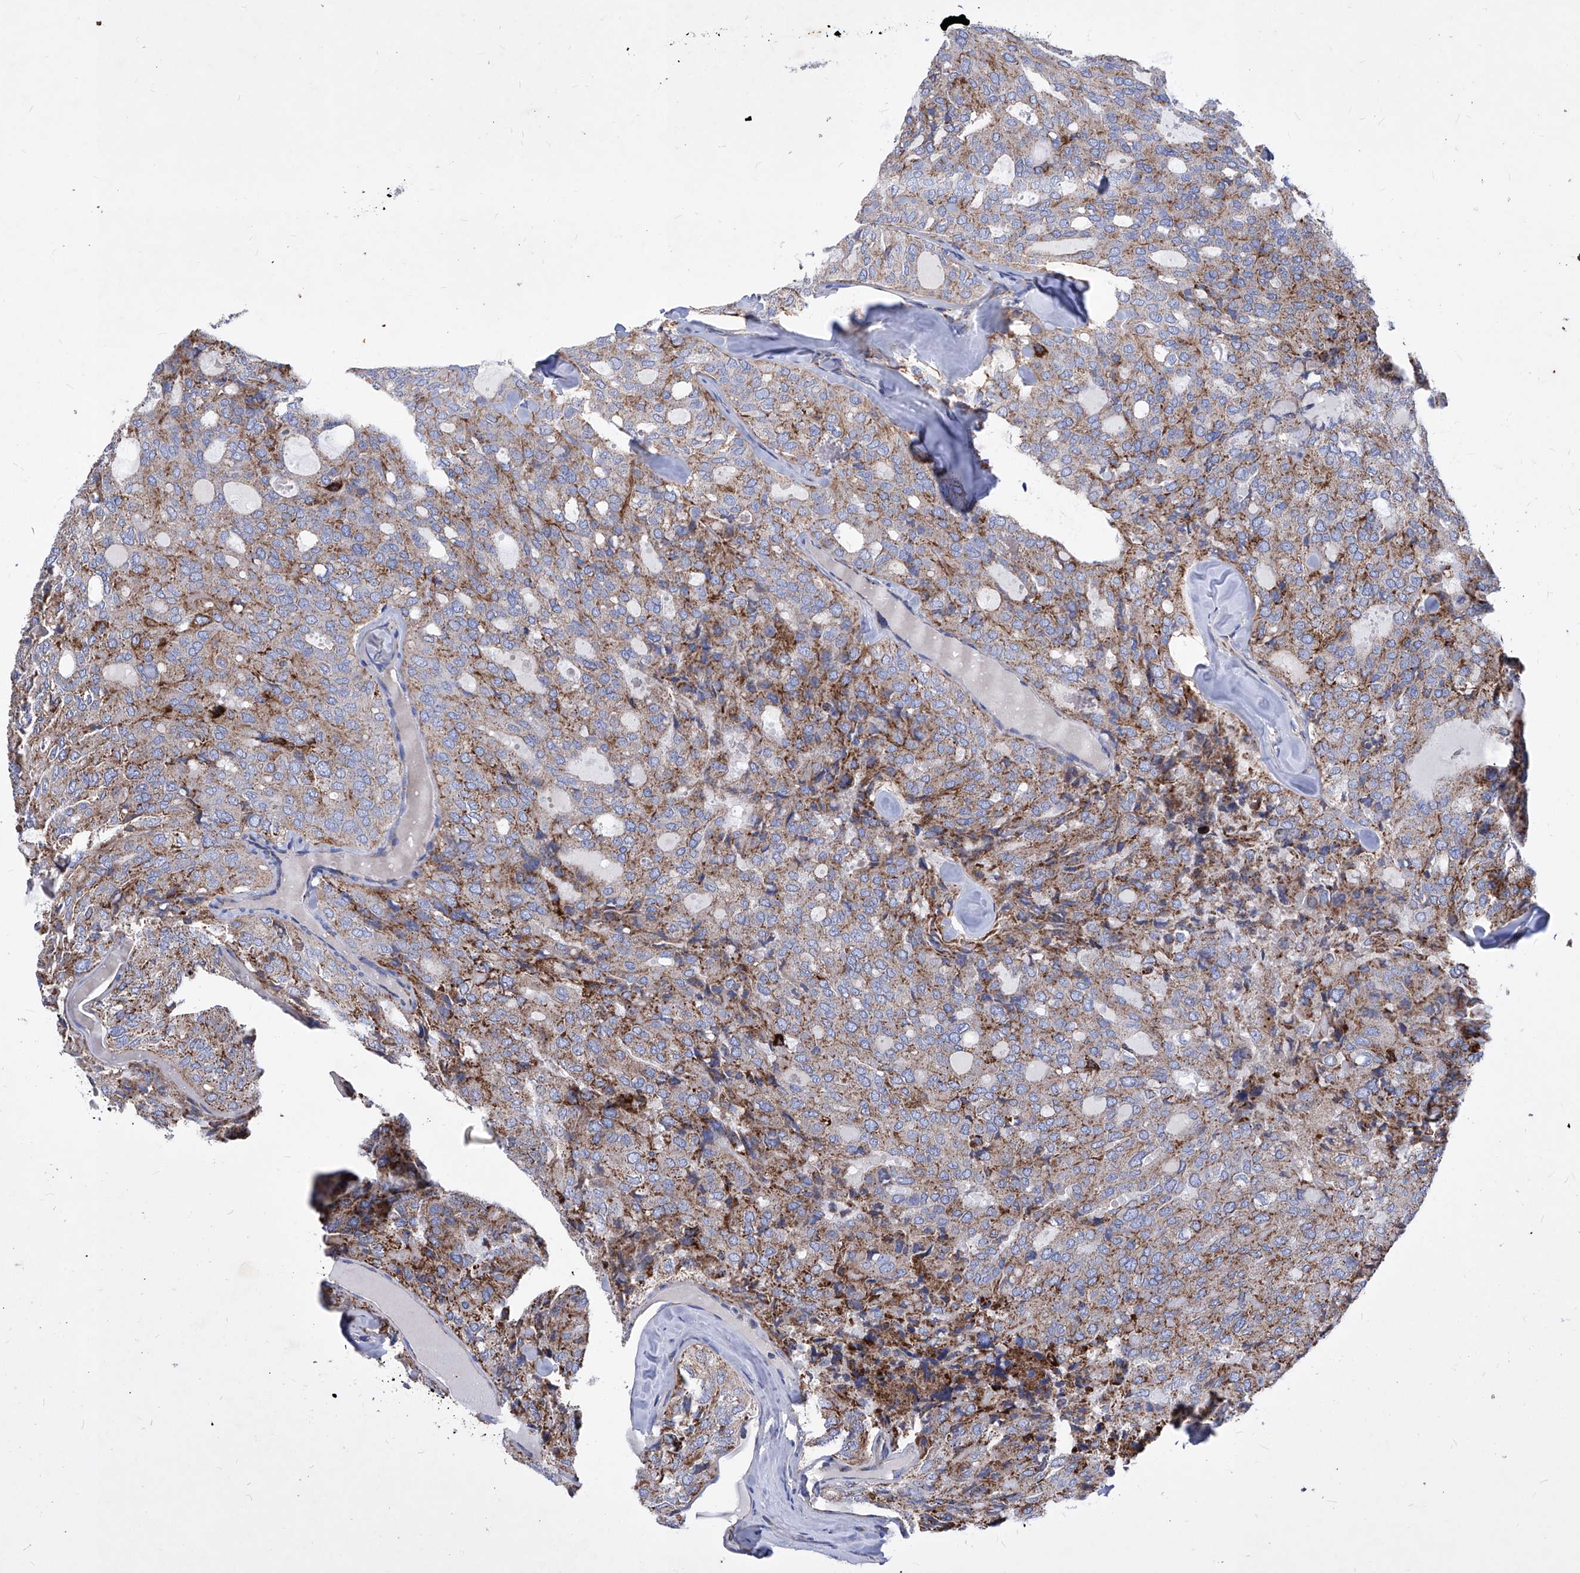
{"staining": {"intensity": "moderate", "quantity": ">75%", "location": "cytoplasmic/membranous"}, "tissue": "thyroid cancer", "cell_type": "Tumor cells", "image_type": "cancer", "snomed": [{"axis": "morphology", "description": "Follicular adenoma carcinoma, NOS"}, {"axis": "topography", "description": "Thyroid gland"}], "caption": "Immunohistochemical staining of thyroid cancer demonstrates medium levels of moderate cytoplasmic/membranous protein expression in about >75% of tumor cells.", "gene": "HRNR", "patient": {"sex": "male", "age": 75}}